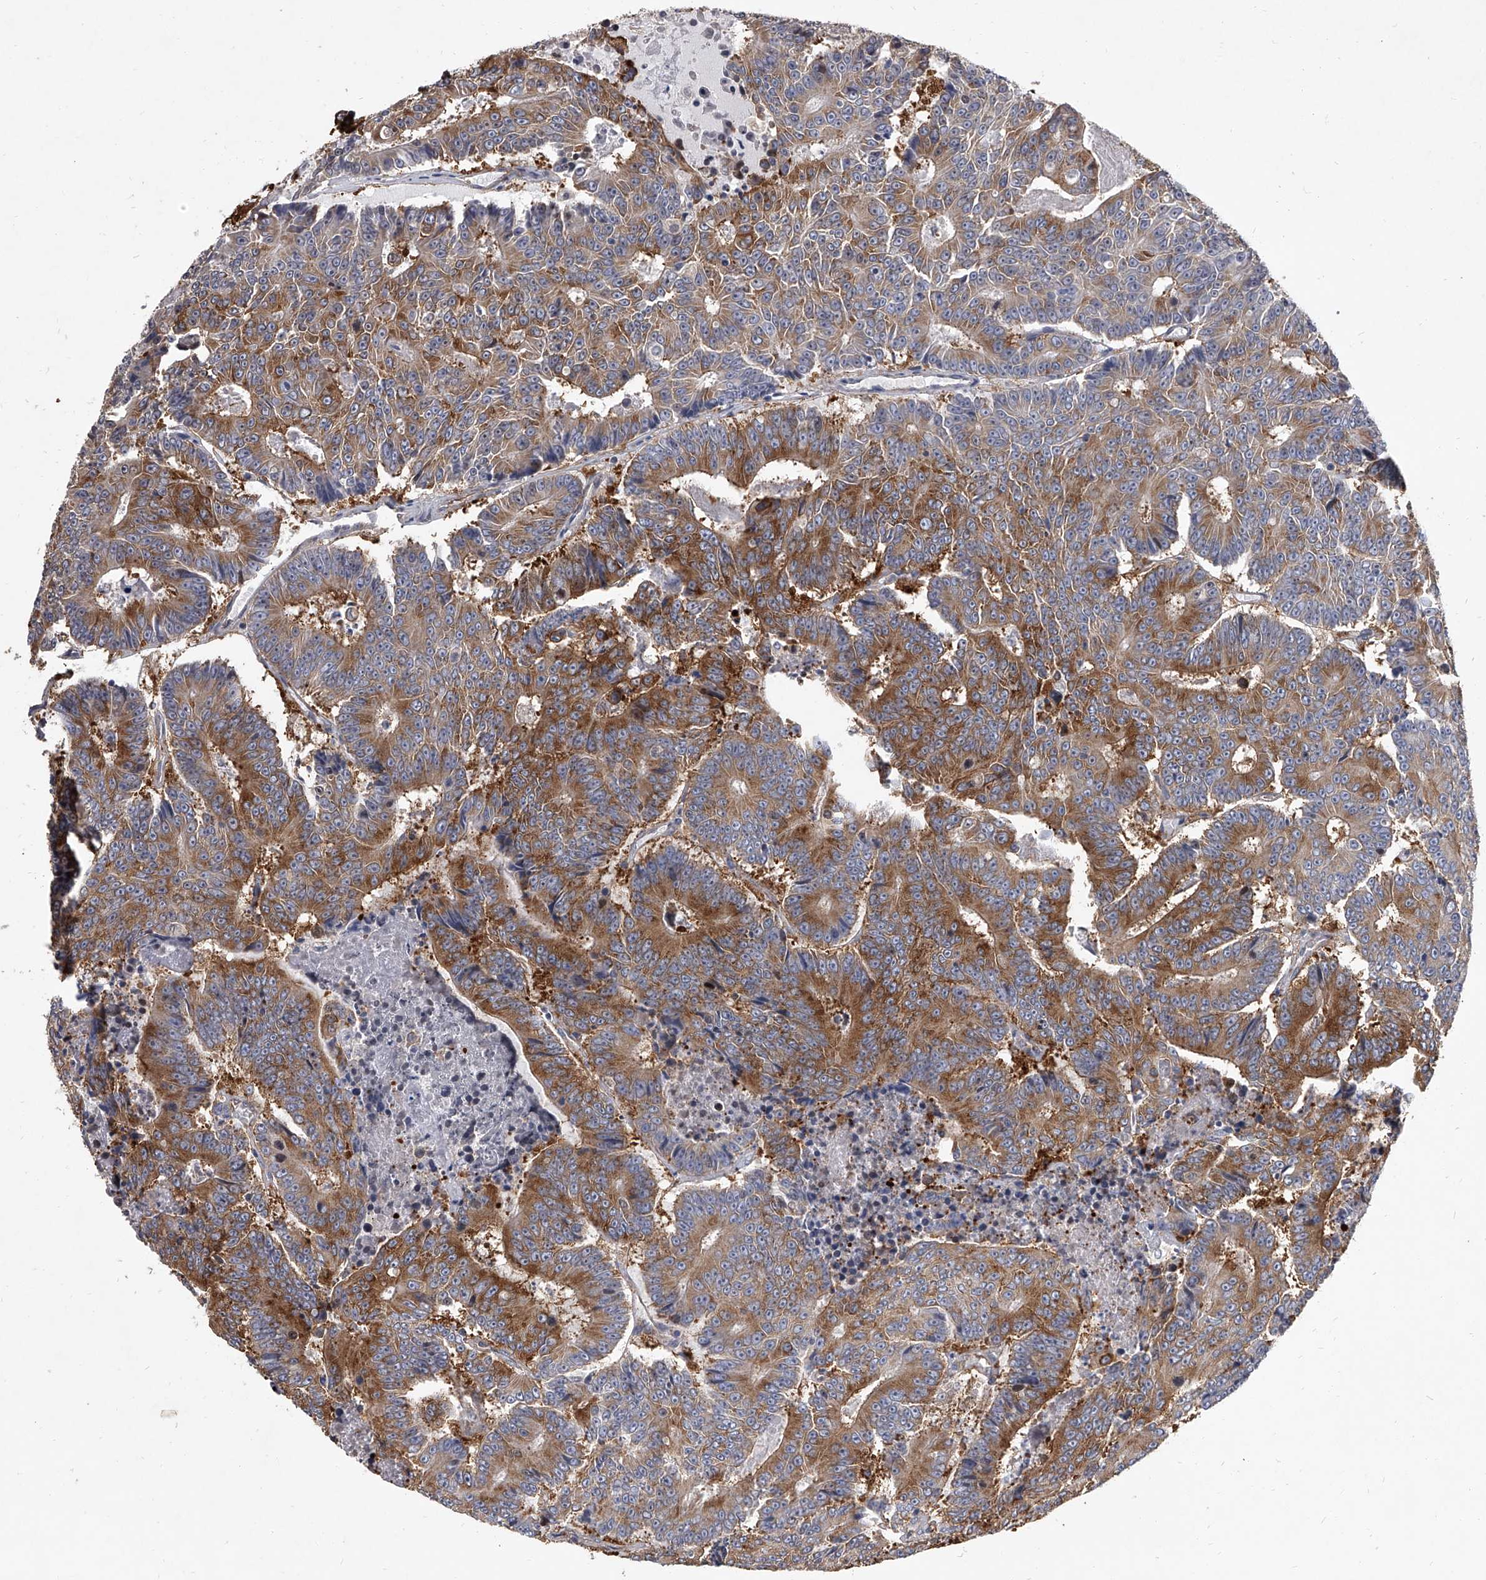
{"staining": {"intensity": "moderate", "quantity": ">75%", "location": "cytoplasmic/membranous"}, "tissue": "colorectal cancer", "cell_type": "Tumor cells", "image_type": "cancer", "snomed": [{"axis": "morphology", "description": "Adenocarcinoma, NOS"}, {"axis": "topography", "description": "Colon"}], "caption": "This is an image of immunohistochemistry (IHC) staining of adenocarcinoma (colorectal), which shows moderate positivity in the cytoplasmic/membranous of tumor cells.", "gene": "EIF2S2", "patient": {"sex": "male", "age": 83}}